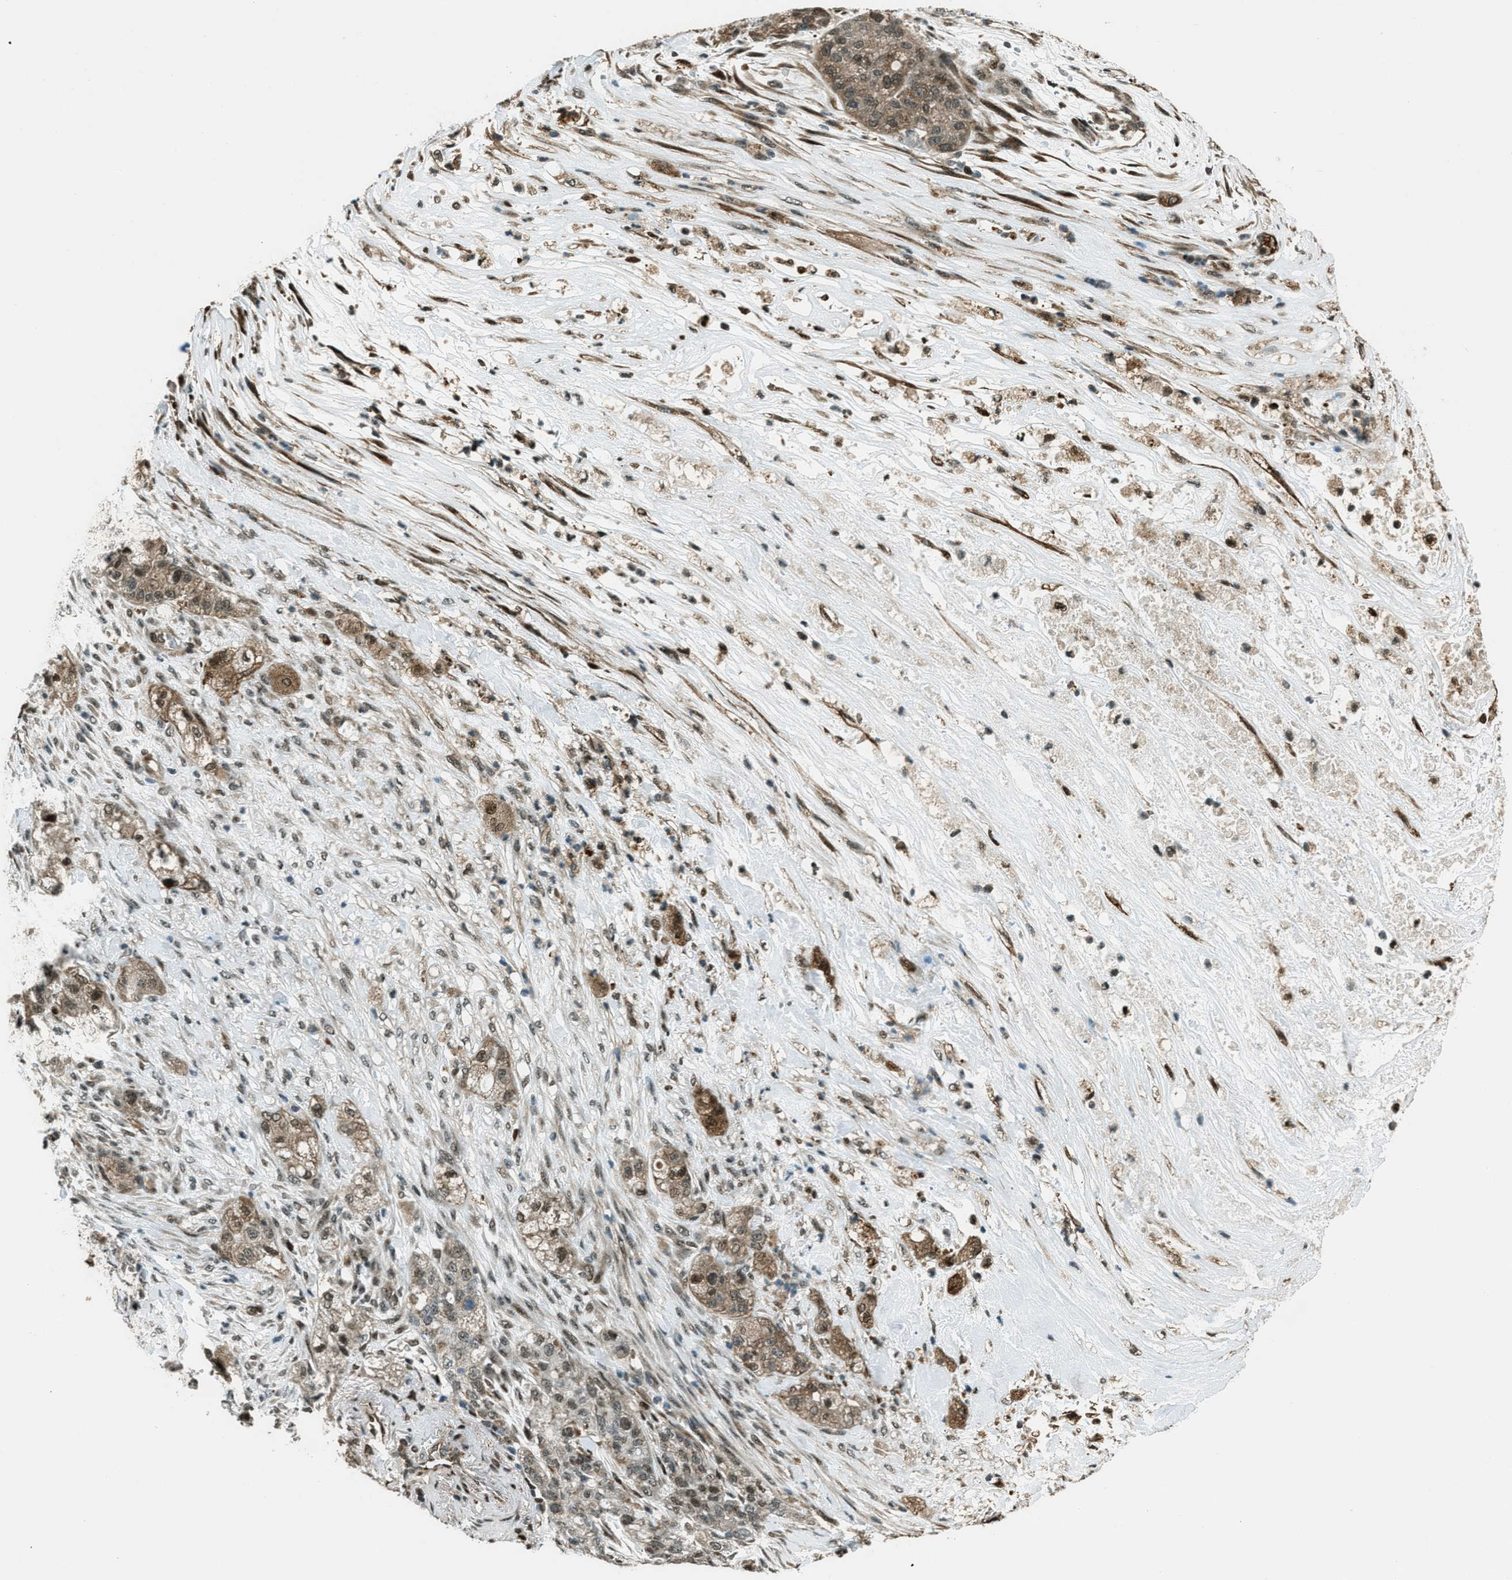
{"staining": {"intensity": "moderate", "quantity": "<25%", "location": "cytoplasmic/membranous,nuclear"}, "tissue": "pancreatic cancer", "cell_type": "Tumor cells", "image_type": "cancer", "snomed": [{"axis": "morphology", "description": "Adenocarcinoma, NOS"}, {"axis": "topography", "description": "Pancreas"}], "caption": "Brown immunohistochemical staining in human adenocarcinoma (pancreatic) reveals moderate cytoplasmic/membranous and nuclear staining in approximately <25% of tumor cells.", "gene": "TARDBP", "patient": {"sex": "female", "age": 78}}